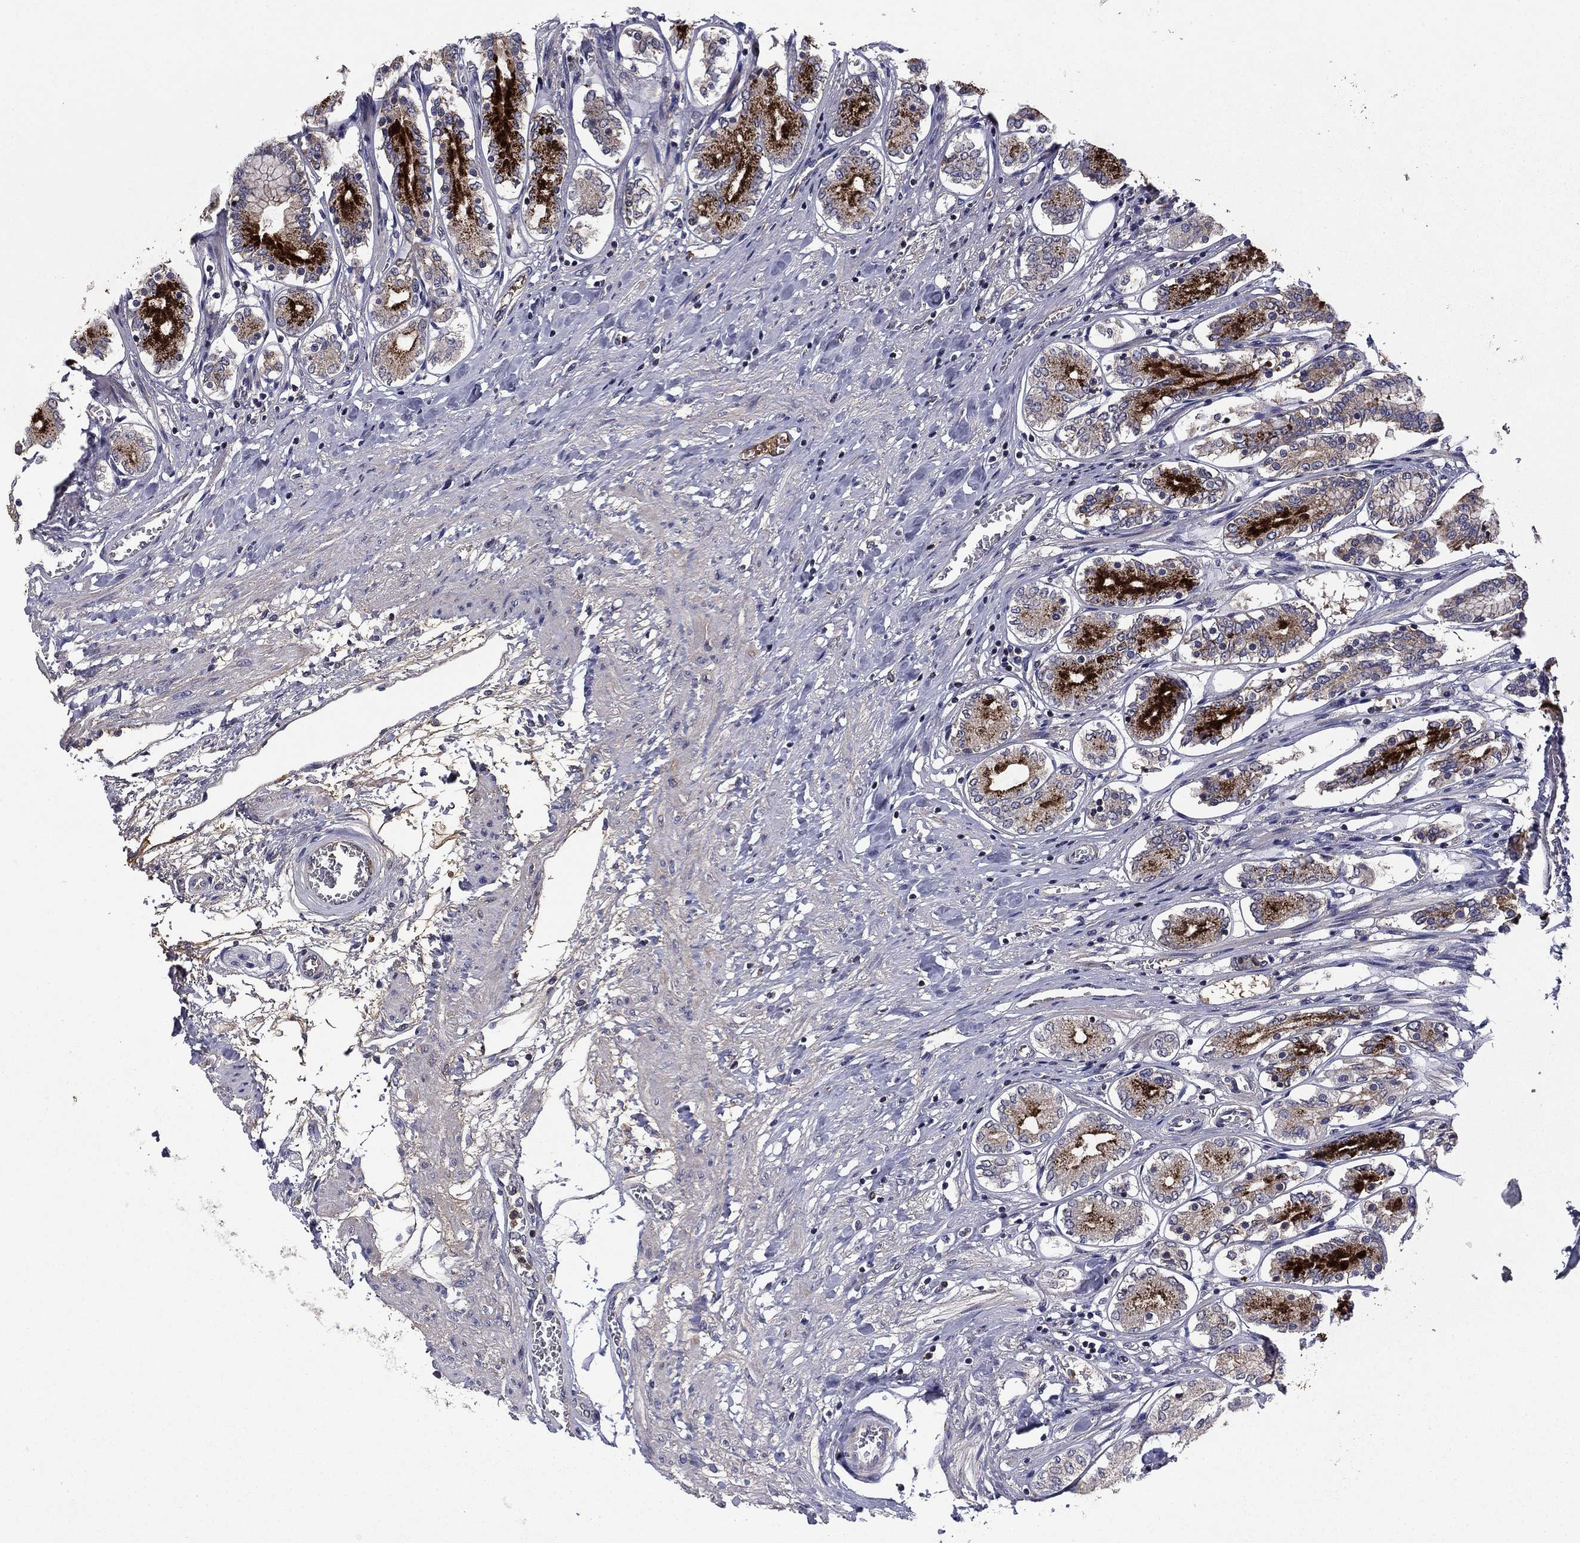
{"staining": {"intensity": "strong", "quantity": "25%-75%", "location": "cytoplasmic/membranous"}, "tissue": "stomach", "cell_type": "Glandular cells", "image_type": "normal", "snomed": [{"axis": "morphology", "description": "Normal tissue, NOS"}, {"axis": "topography", "description": "Stomach"}], "caption": "Normal stomach displays strong cytoplasmic/membranous staining in approximately 25%-75% of glandular cells, visualized by immunohistochemistry. The protein is stained brown, and the nuclei are stained in blue (DAB (3,3'-diaminobenzidine) IHC with brightfield microscopy, high magnification).", "gene": "CEACAM7", "patient": {"sex": "female", "age": 65}}